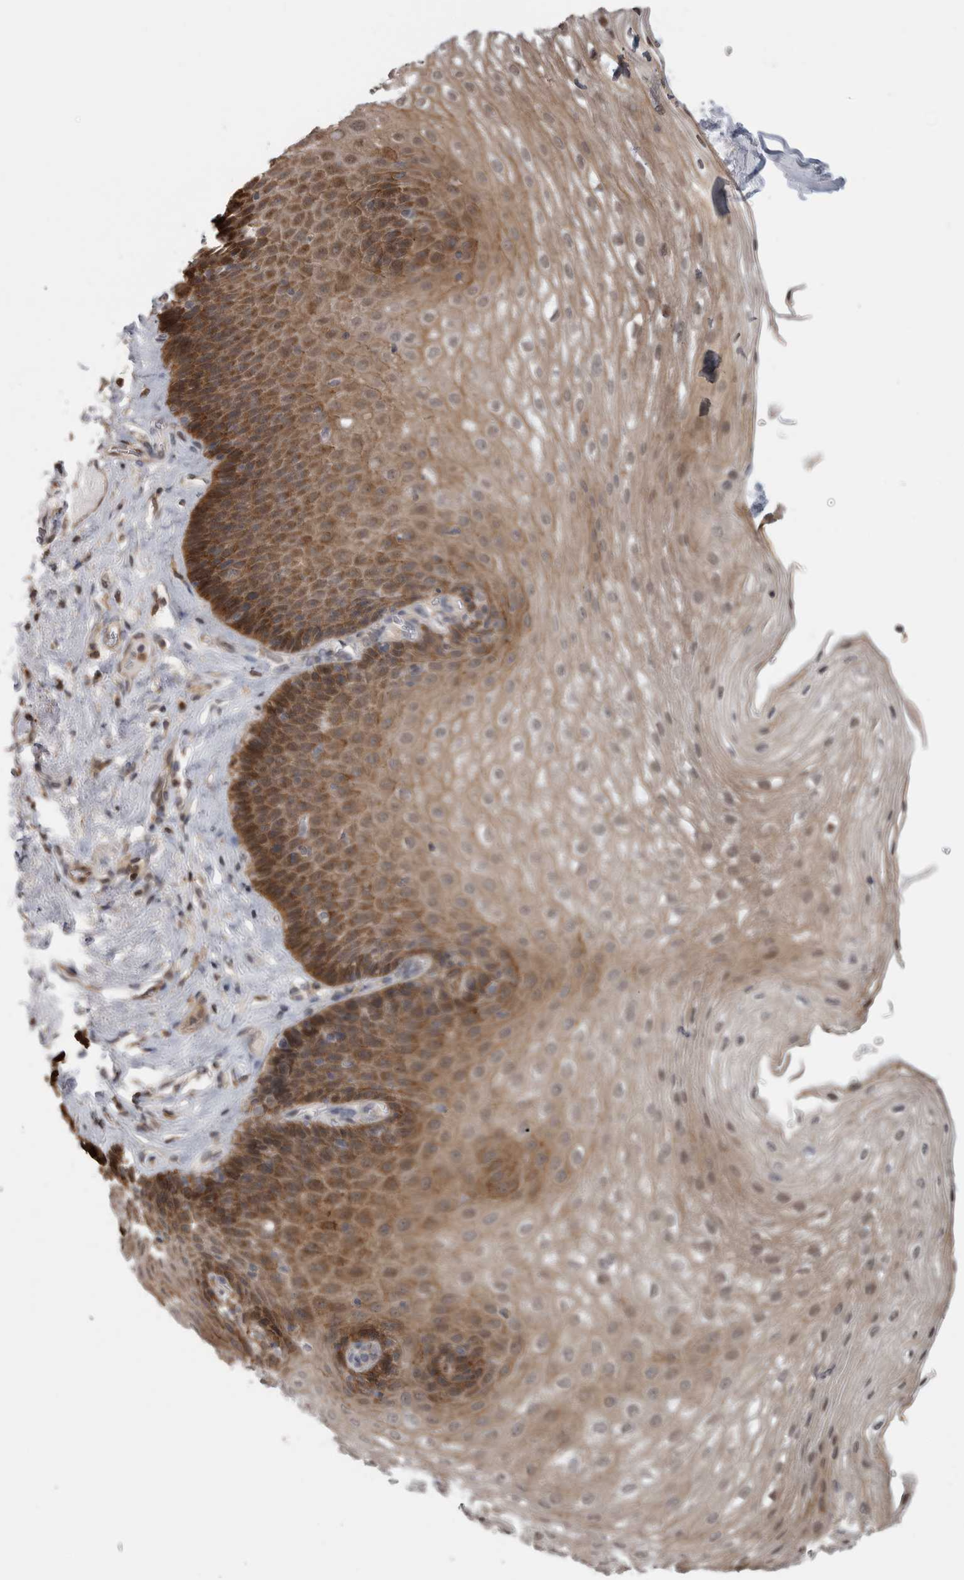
{"staining": {"intensity": "moderate", "quantity": ">75%", "location": "cytoplasmic/membranous"}, "tissue": "esophagus", "cell_type": "Squamous epithelial cells", "image_type": "normal", "snomed": [{"axis": "morphology", "description": "Normal tissue, NOS"}, {"axis": "topography", "description": "Esophagus"}], "caption": "Immunohistochemistry (IHC) photomicrograph of normal esophagus stained for a protein (brown), which displays medium levels of moderate cytoplasmic/membranous expression in approximately >75% of squamous epithelial cells.", "gene": "USH1G", "patient": {"sex": "female", "age": 66}}